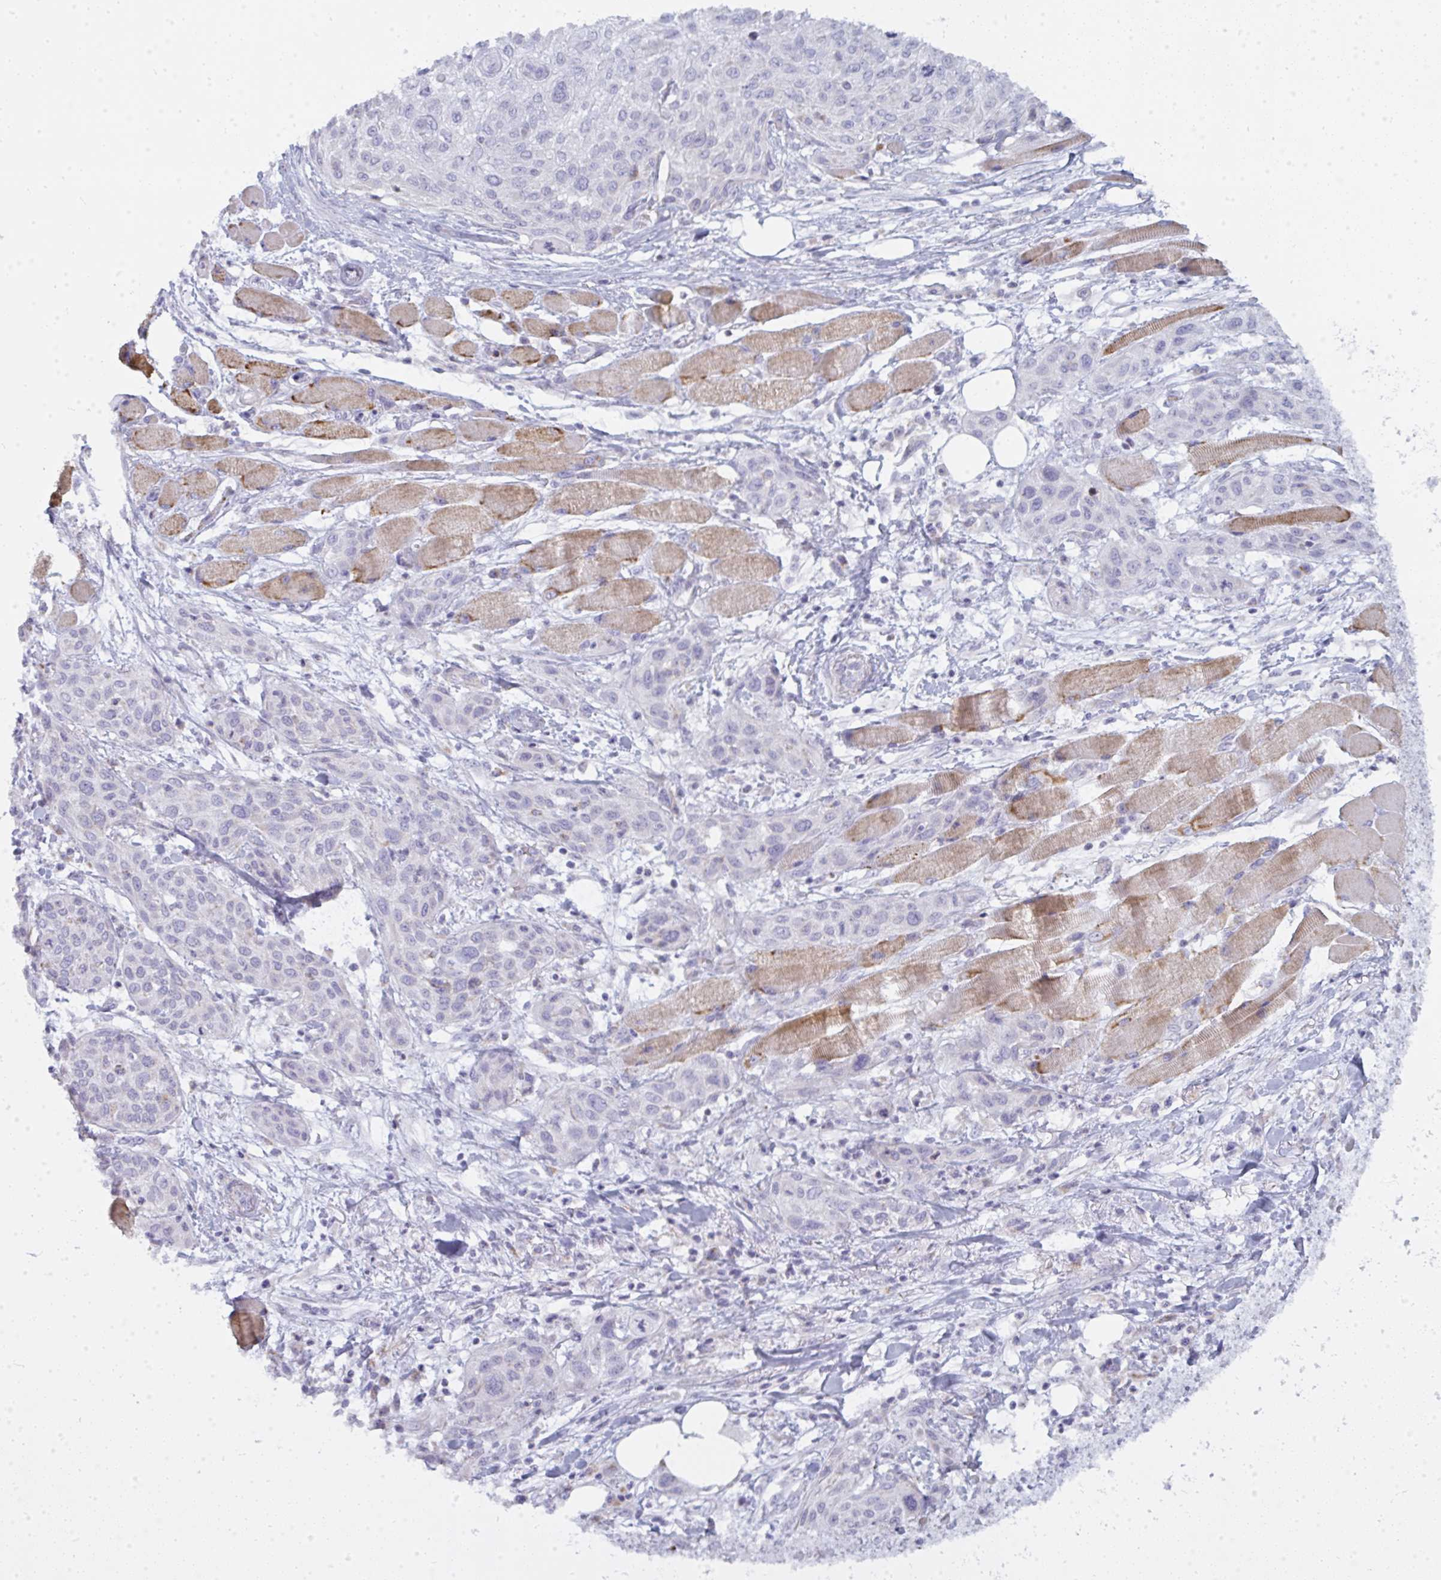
{"staining": {"intensity": "negative", "quantity": "none", "location": "none"}, "tissue": "skin cancer", "cell_type": "Tumor cells", "image_type": "cancer", "snomed": [{"axis": "morphology", "description": "Squamous cell carcinoma, NOS"}, {"axis": "topography", "description": "Skin"}], "caption": "Immunohistochemistry photomicrograph of human skin cancer stained for a protein (brown), which demonstrates no positivity in tumor cells. (DAB immunohistochemistry with hematoxylin counter stain).", "gene": "ATG9A", "patient": {"sex": "female", "age": 87}}